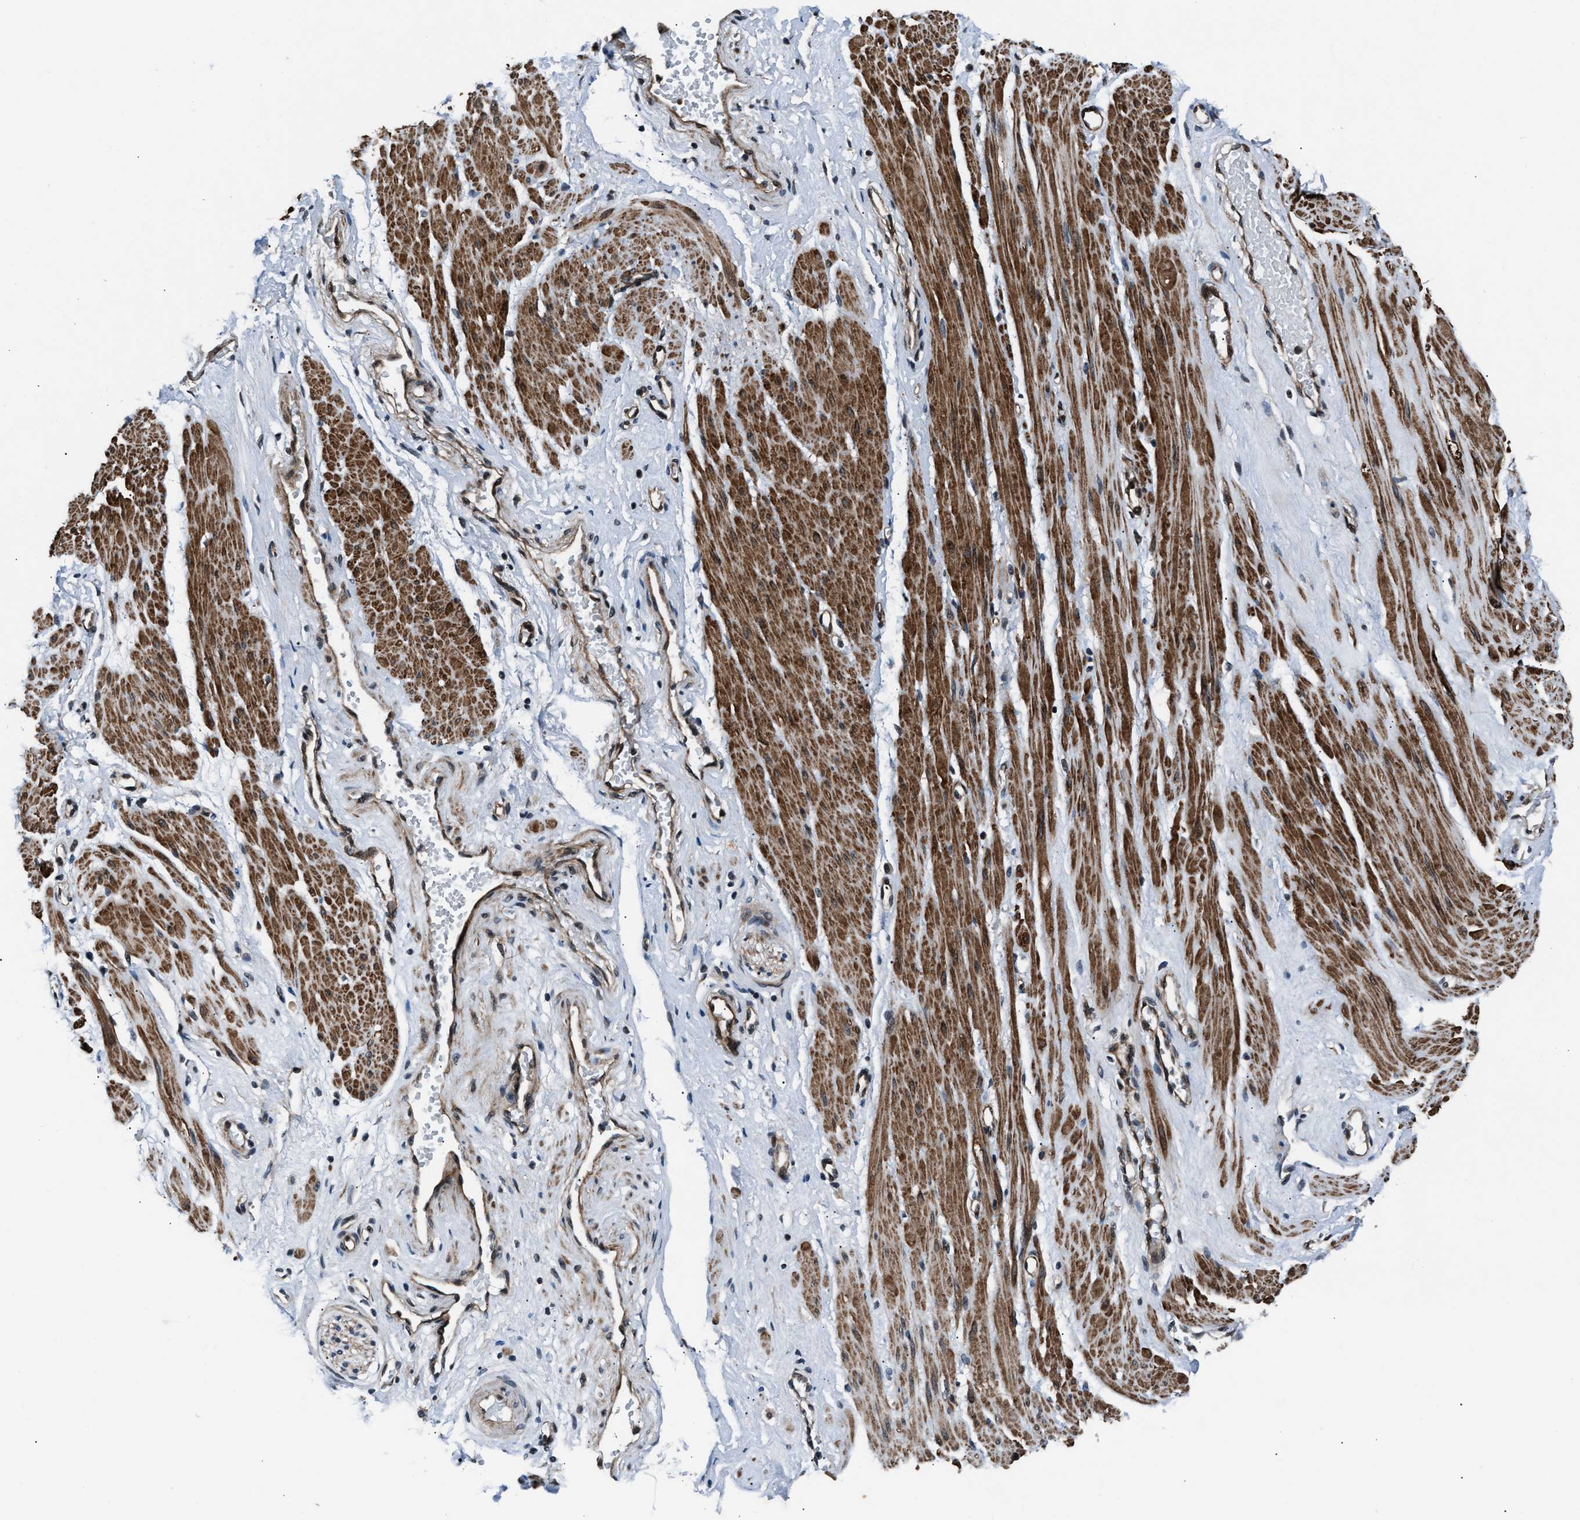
{"staining": {"intensity": "moderate", "quantity": "25%-75%", "location": "cytoplasmic/membranous,nuclear"}, "tissue": "adipose tissue", "cell_type": "Adipocytes", "image_type": "normal", "snomed": [{"axis": "morphology", "description": "Normal tissue, NOS"}, {"axis": "topography", "description": "Soft tissue"}, {"axis": "topography", "description": "Vascular tissue"}], "caption": "Immunohistochemistry (DAB) staining of benign human adipose tissue displays moderate cytoplasmic/membranous,nuclear protein staining in about 25%-75% of adipocytes.", "gene": "DYNC2I1", "patient": {"sex": "female", "age": 35}}